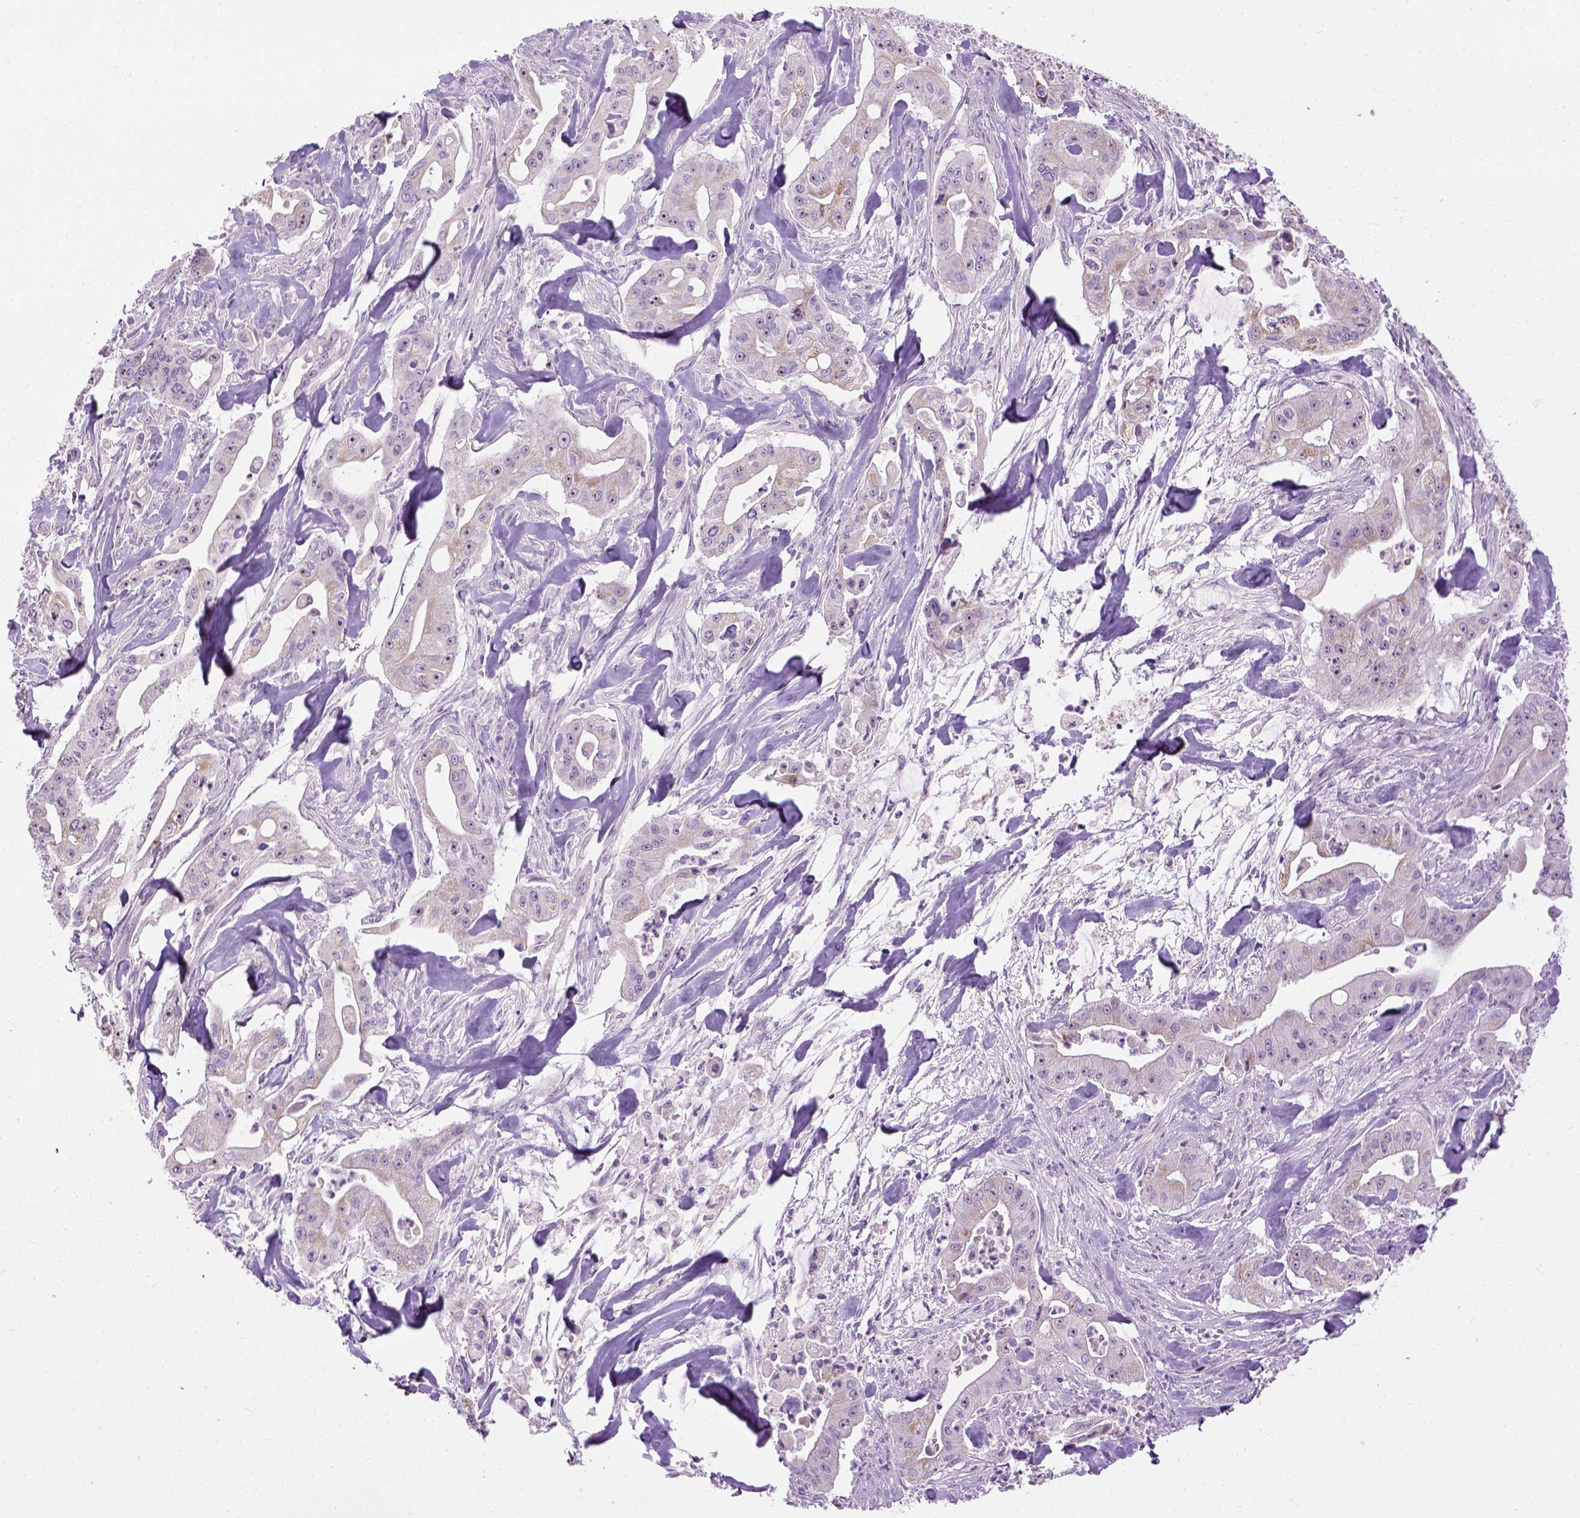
{"staining": {"intensity": "moderate", "quantity": "25%-75%", "location": "nuclear"}, "tissue": "pancreatic cancer", "cell_type": "Tumor cells", "image_type": "cancer", "snomed": [{"axis": "morphology", "description": "Normal tissue, NOS"}, {"axis": "morphology", "description": "Inflammation, NOS"}, {"axis": "morphology", "description": "Adenocarcinoma, NOS"}, {"axis": "topography", "description": "Pancreas"}], "caption": "Moderate nuclear staining is appreciated in approximately 25%-75% of tumor cells in adenocarcinoma (pancreatic).", "gene": "UTP4", "patient": {"sex": "male", "age": 57}}